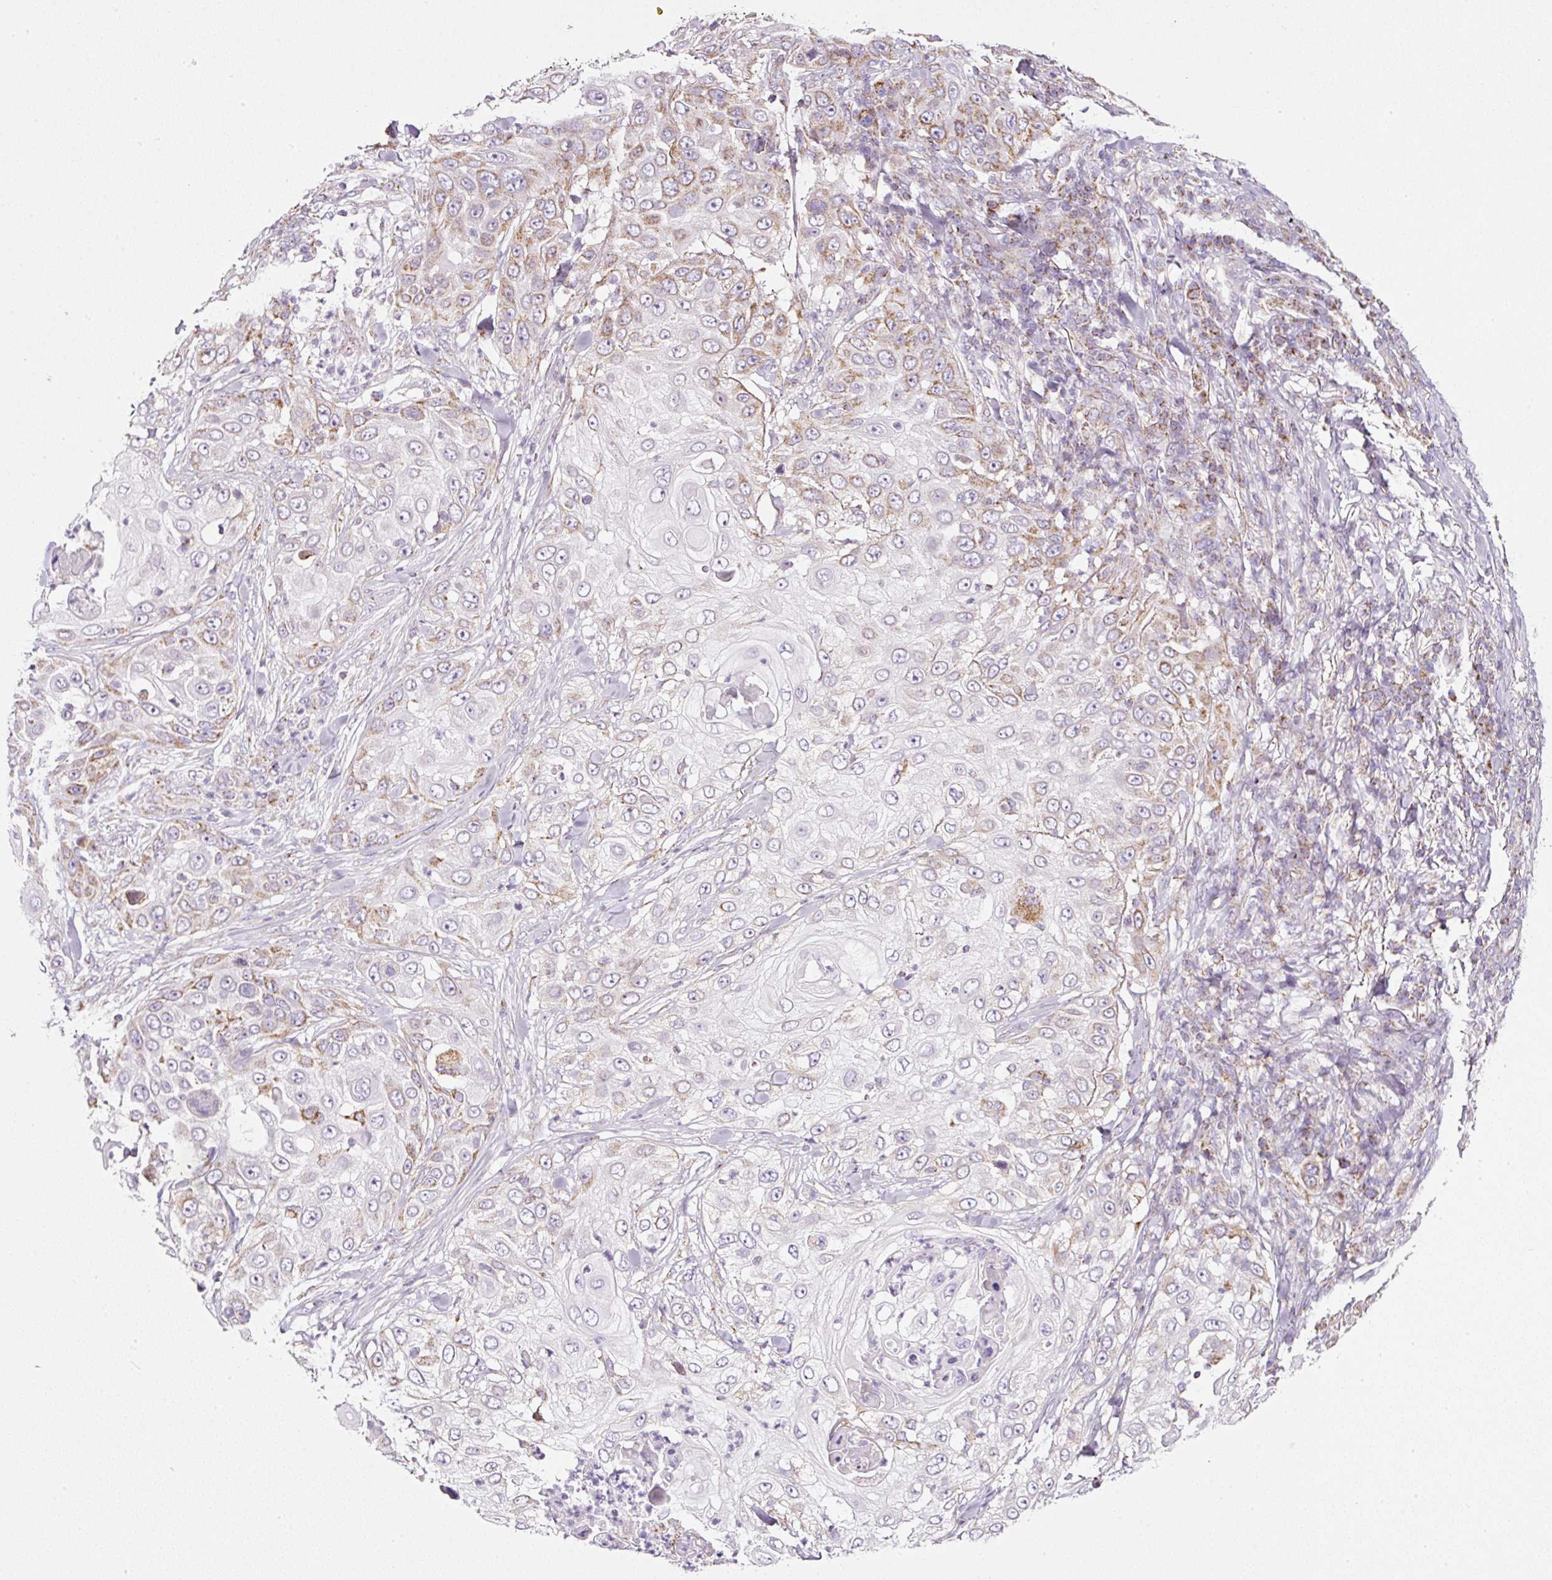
{"staining": {"intensity": "weak", "quantity": "25%-75%", "location": "cytoplasmic/membranous"}, "tissue": "skin cancer", "cell_type": "Tumor cells", "image_type": "cancer", "snomed": [{"axis": "morphology", "description": "Squamous cell carcinoma, NOS"}, {"axis": "topography", "description": "Skin"}], "caption": "Immunohistochemistry (IHC) of skin cancer exhibits low levels of weak cytoplasmic/membranous positivity in approximately 25%-75% of tumor cells. (Brightfield microscopy of DAB IHC at high magnification).", "gene": "SDHA", "patient": {"sex": "female", "age": 44}}